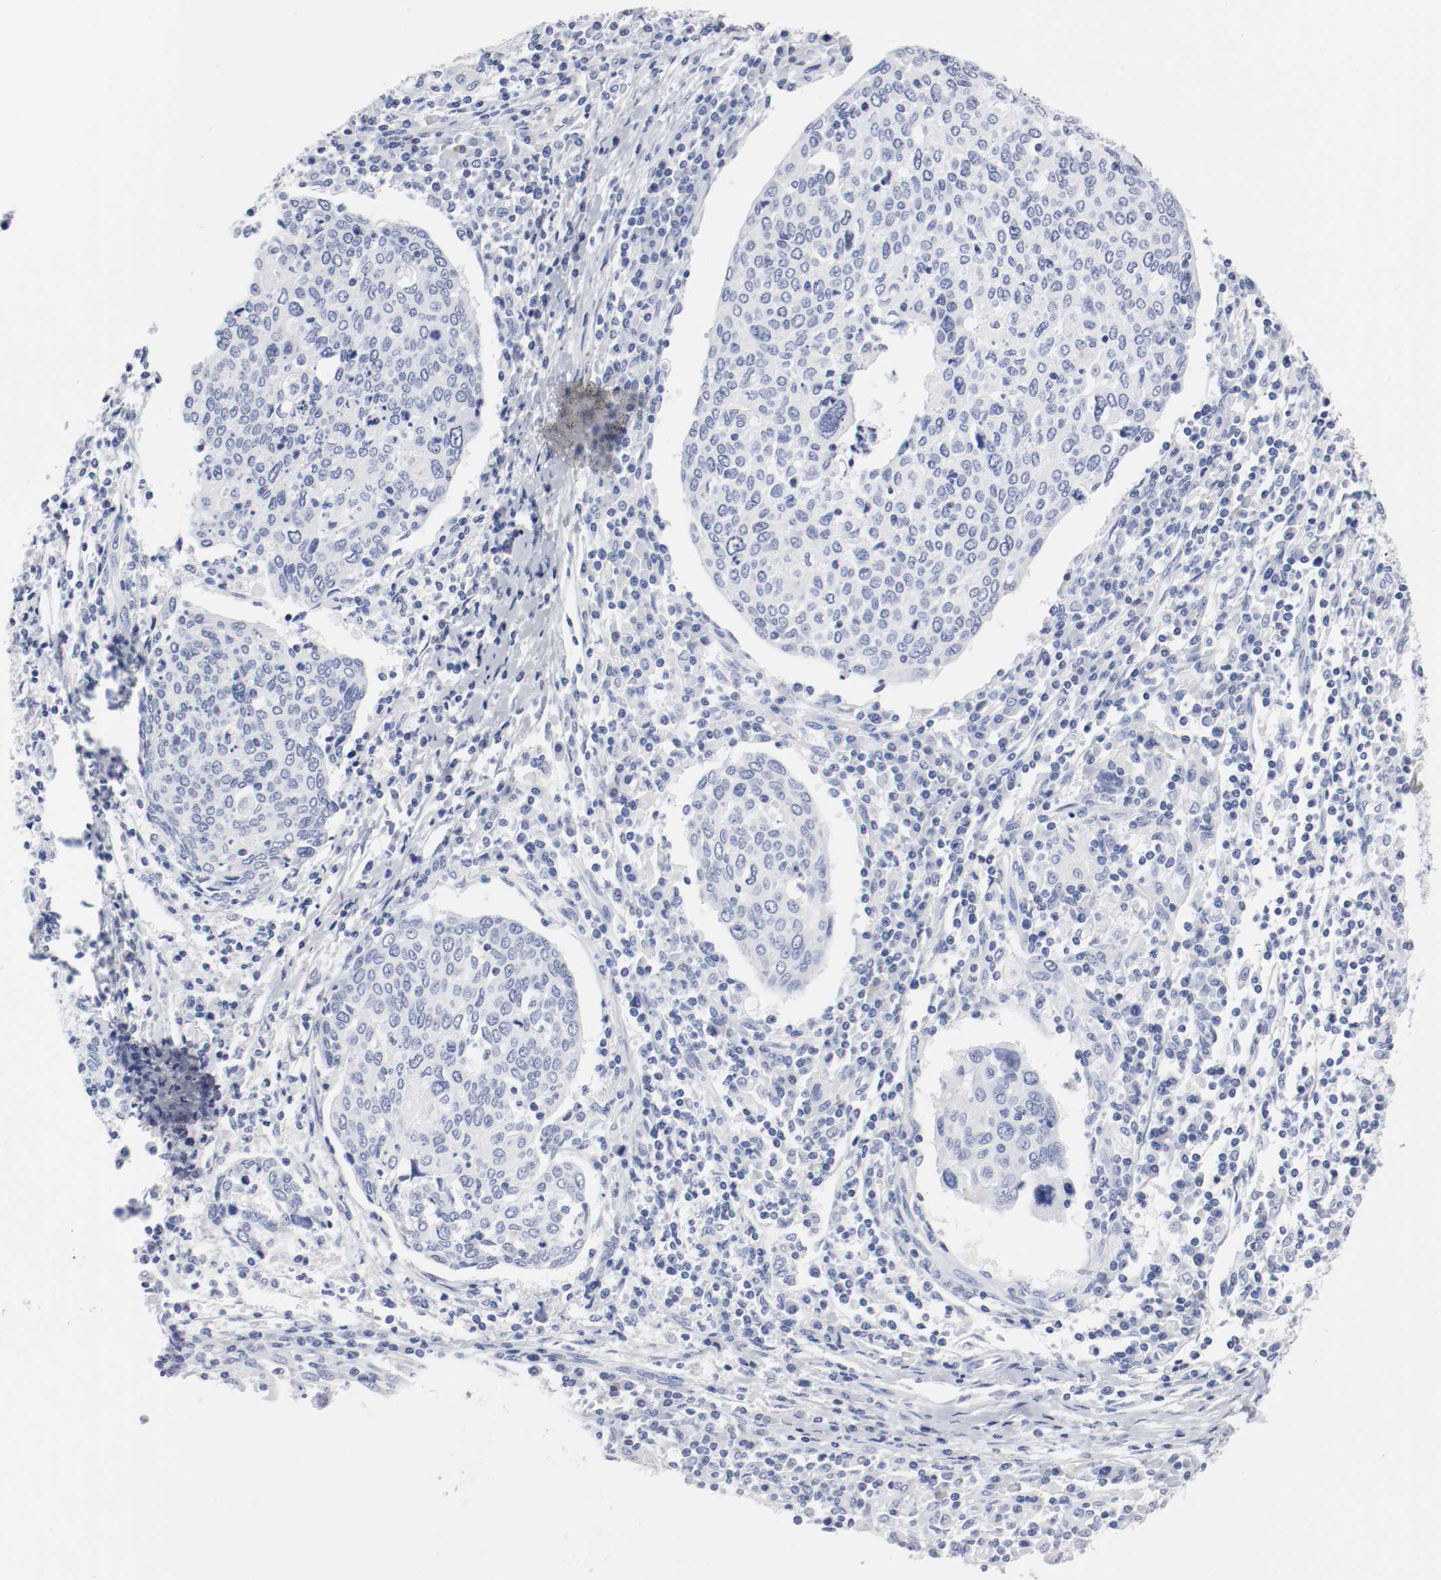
{"staining": {"intensity": "negative", "quantity": "none", "location": "none"}, "tissue": "cervical cancer", "cell_type": "Tumor cells", "image_type": "cancer", "snomed": [{"axis": "morphology", "description": "Squamous cell carcinoma, NOS"}, {"axis": "topography", "description": "Cervix"}], "caption": "Tumor cells show no significant positivity in cervical squamous cell carcinoma.", "gene": "GAD1", "patient": {"sex": "female", "age": 40}}